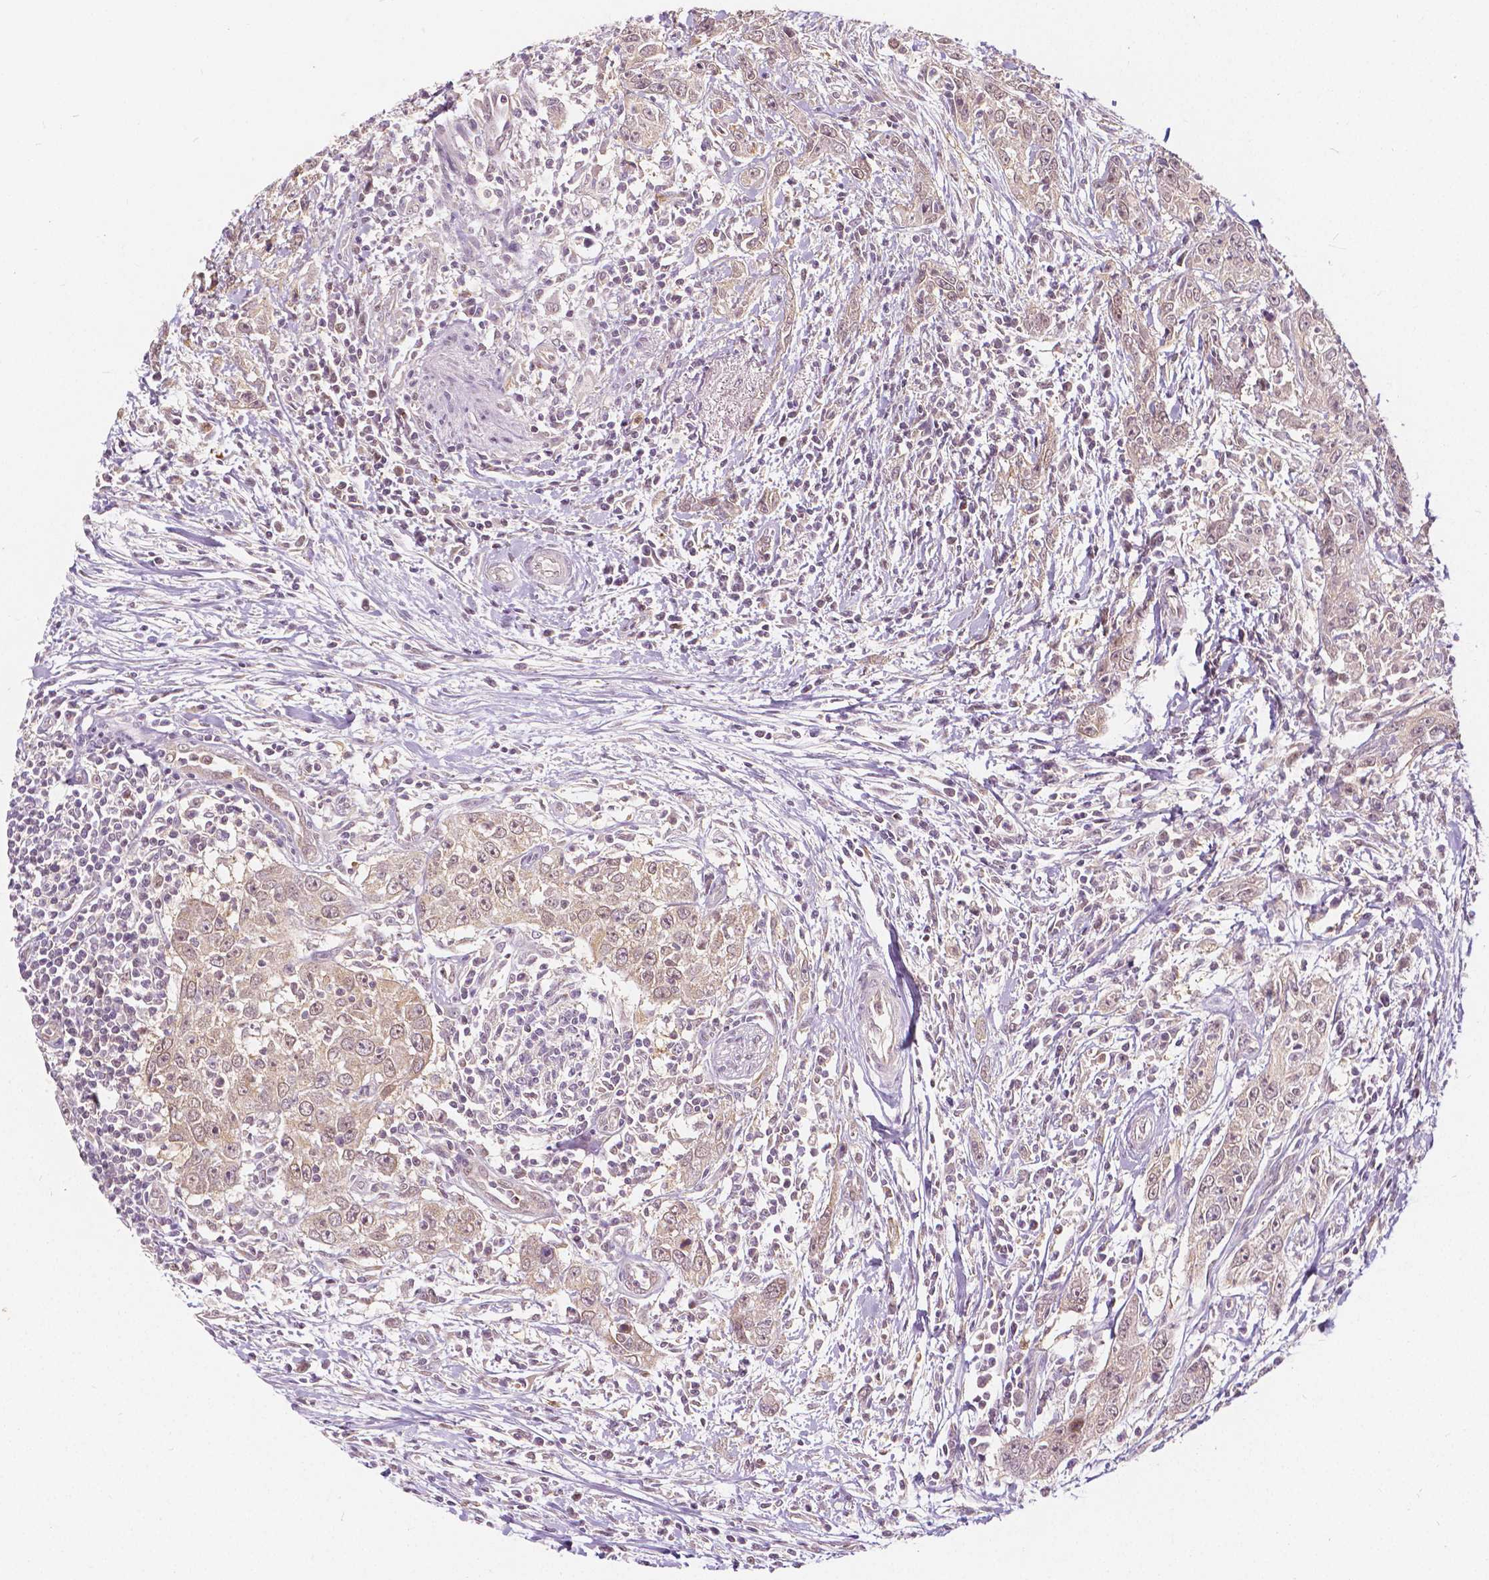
{"staining": {"intensity": "weak", "quantity": ">75%", "location": "cytoplasmic/membranous,nuclear"}, "tissue": "urothelial cancer", "cell_type": "Tumor cells", "image_type": "cancer", "snomed": [{"axis": "morphology", "description": "Urothelial carcinoma, High grade"}, {"axis": "topography", "description": "Urinary bladder"}], "caption": "A high-resolution histopathology image shows immunohistochemistry (IHC) staining of urothelial cancer, which shows weak cytoplasmic/membranous and nuclear staining in about >75% of tumor cells.", "gene": "NAPRT", "patient": {"sex": "male", "age": 83}}